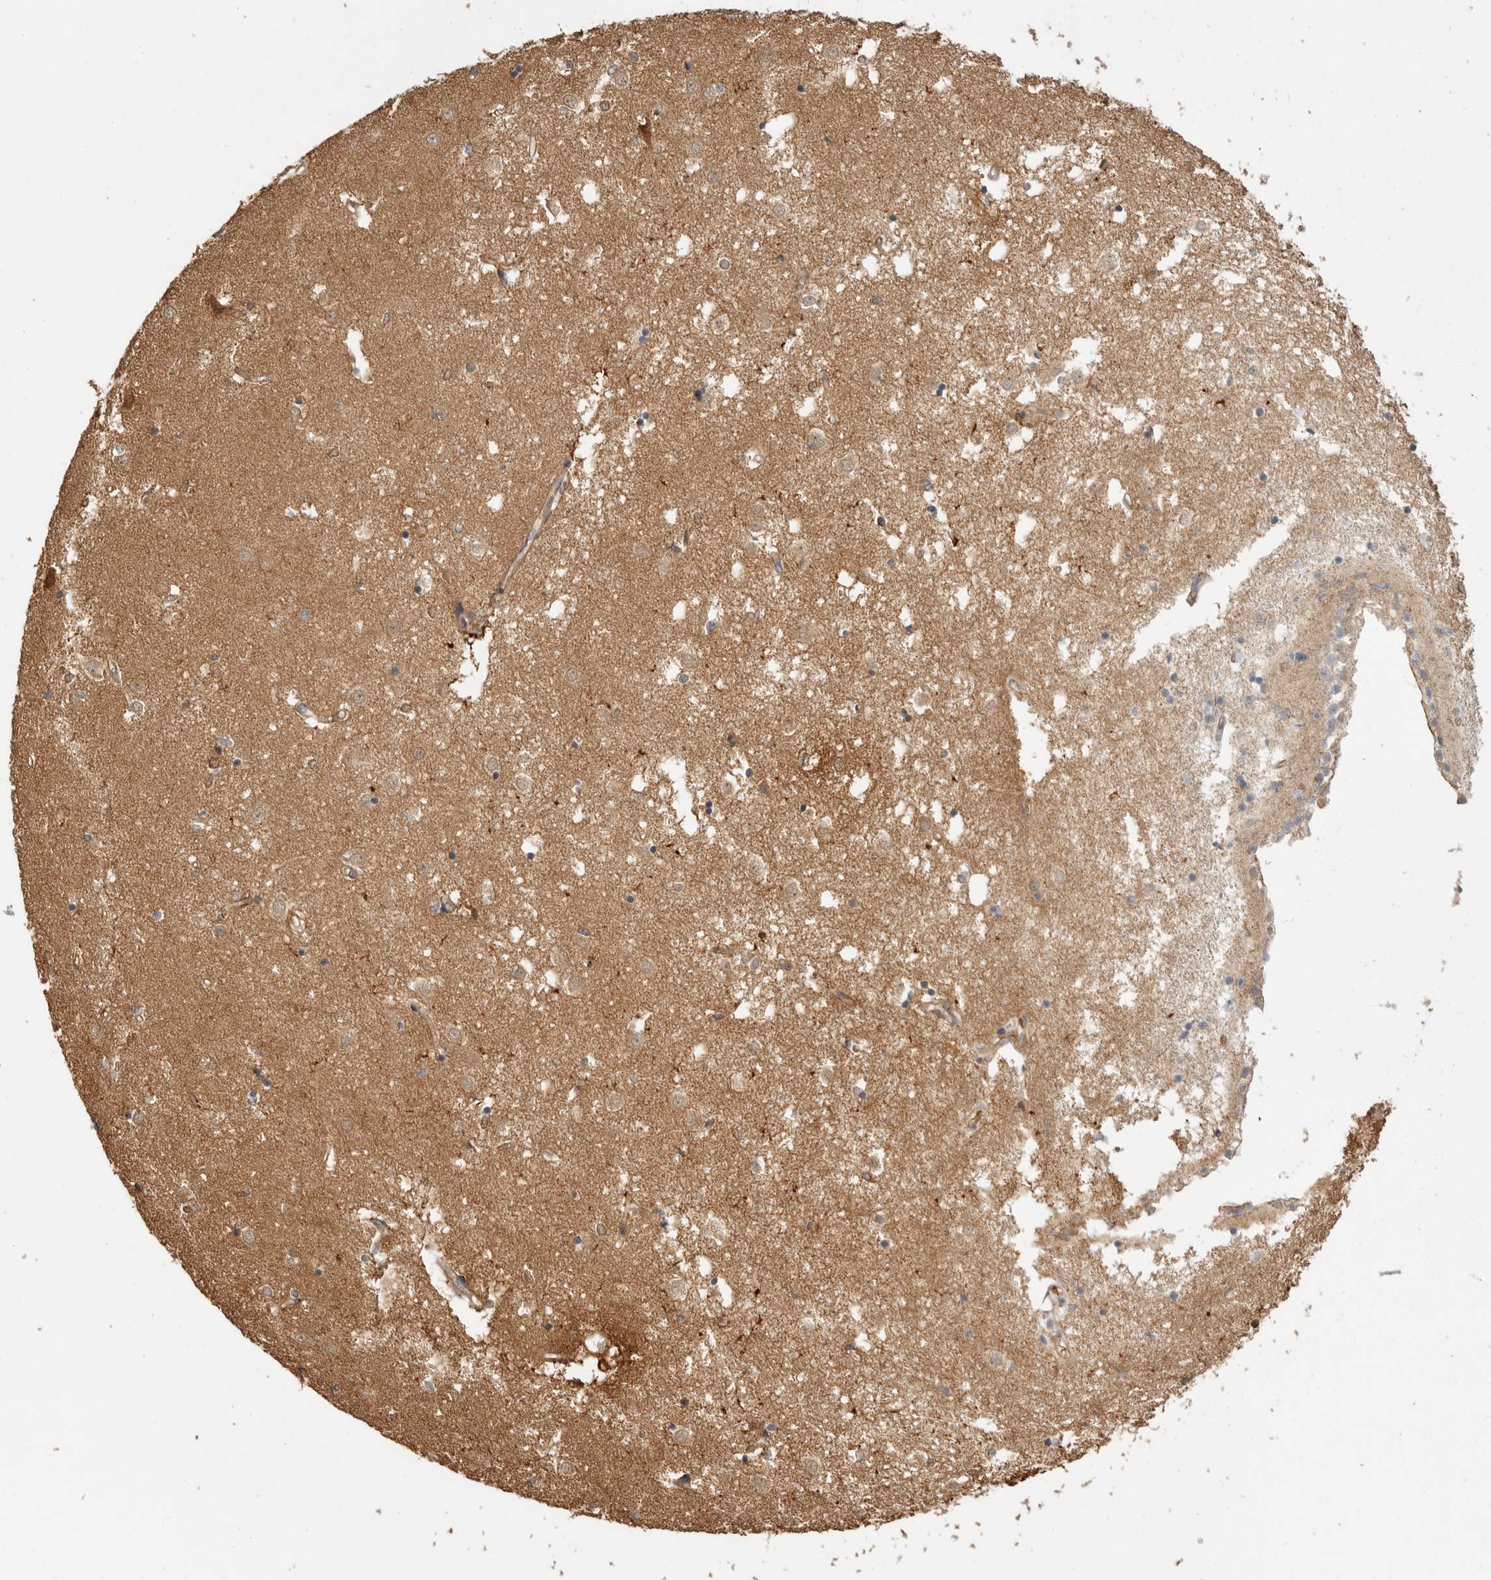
{"staining": {"intensity": "weak", "quantity": "25%-75%", "location": "cytoplasmic/membranous"}, "tissue": "caudate", "cell_type": "Glial cells", "image_type": "normal", "snomed": [{"axis": "morphology", "description": "Normal tissue, NOS"}, {"axis": "topography", "description": "Lateral ventricle wall"}], "caption": "There is low levels of weak cytoplasmic/membranous positivity in glial cells of normal caudate, as demonstrated by immunohistochemical staining (brown color).", "gene": "CLDN12", "patient": {"sex": "male", "age": 45}}